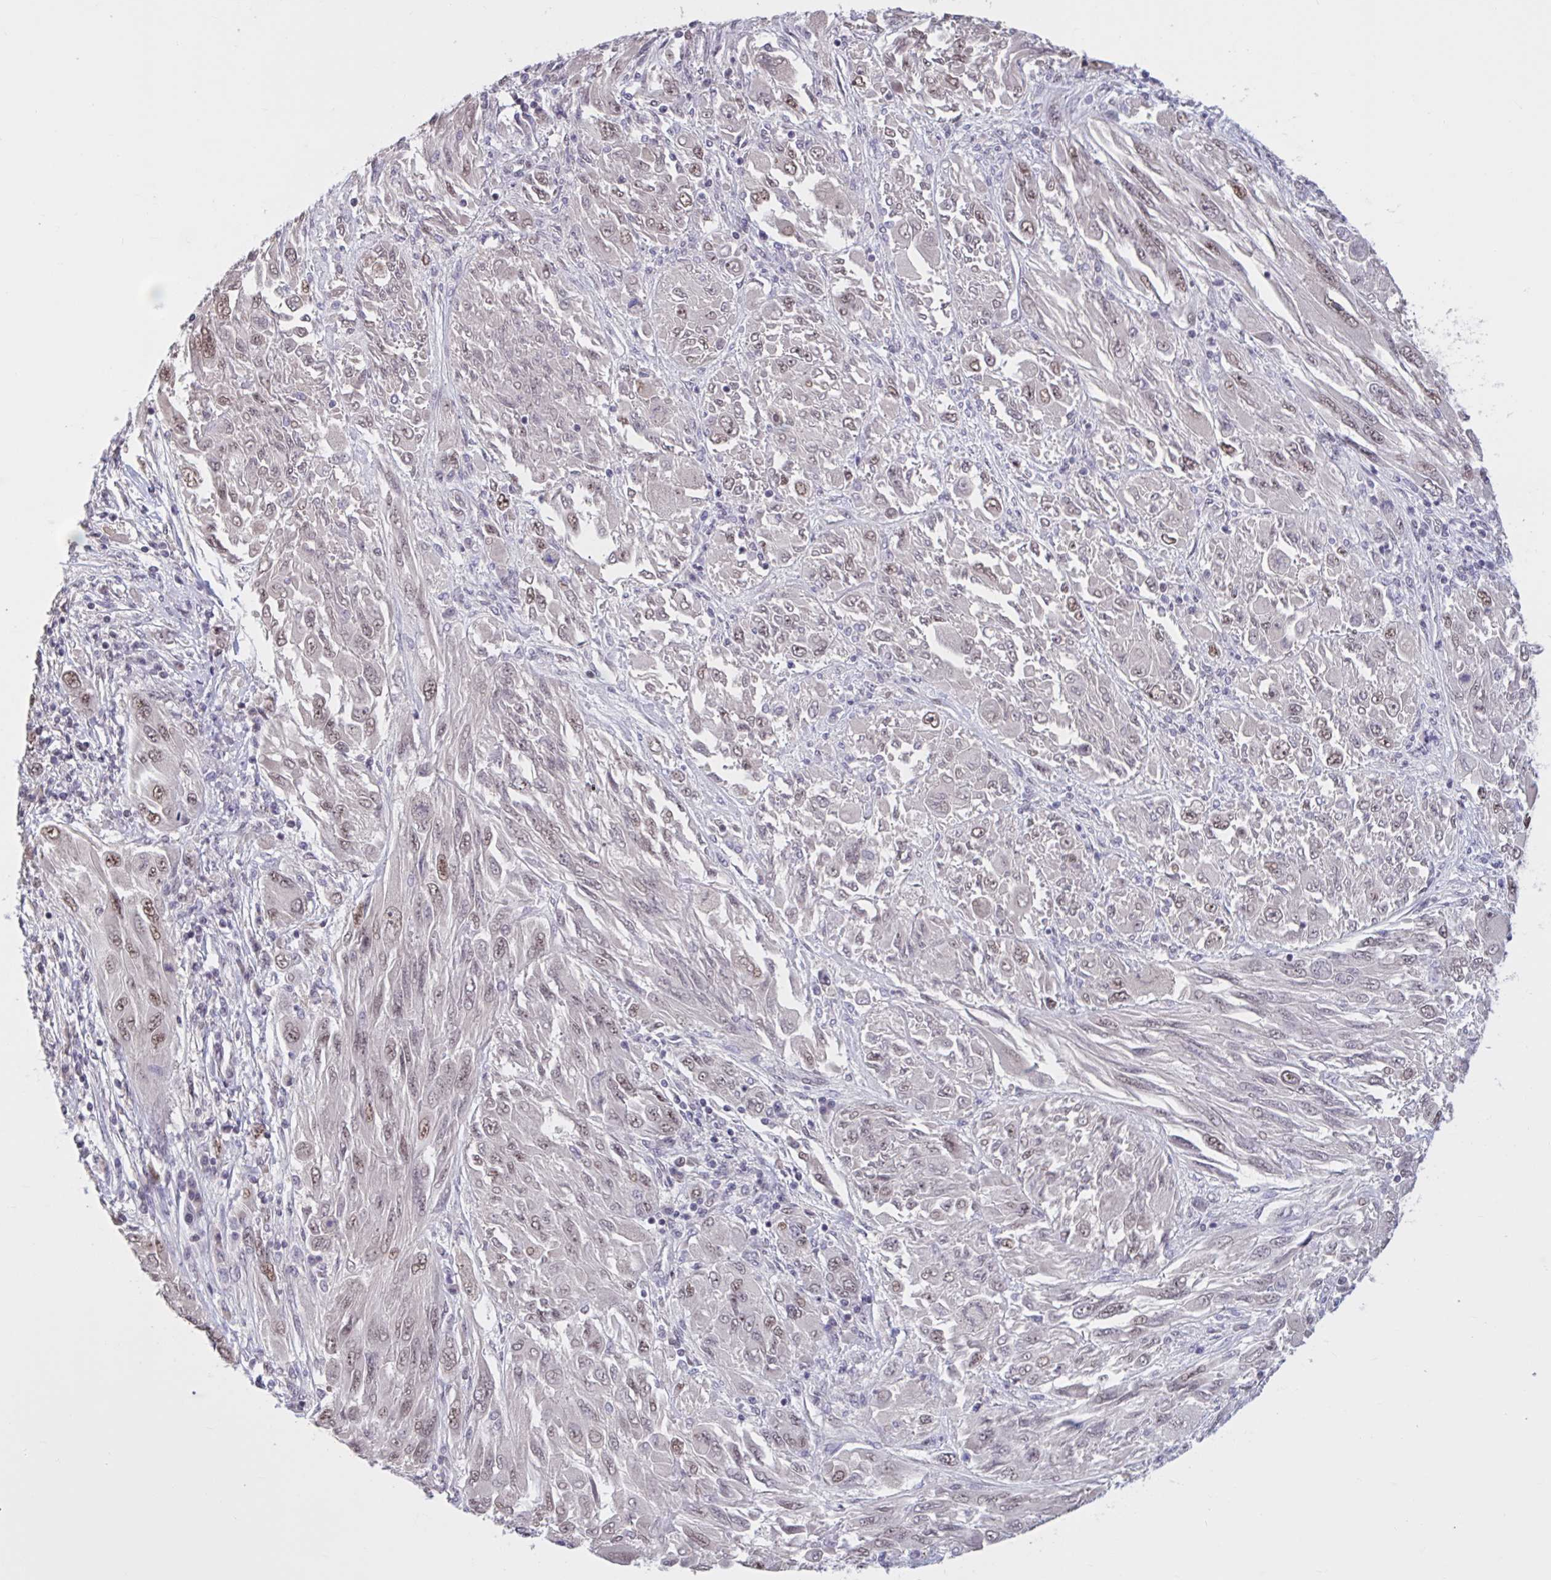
{"staining": {"intensity": "moderate", "quantity": "25%-75%", "location": "nuclear"}, "tissue": "melanoma", "cell_type": "Tumor cells", "image_type": "cancer", "snomed": [{"axis": "morphology", "description": "Malignant melanoma, NOS"}, {"axis": "topography", "description": "Skin"}], "caption": "Immunohistochemistry (IHC) of human melanoma exhibits medium levels of moderate nuclear staining in about 25%-75% of tumor cells.", "gene": "ZNF414", "patient": {"sex": "female", "age": 91}}